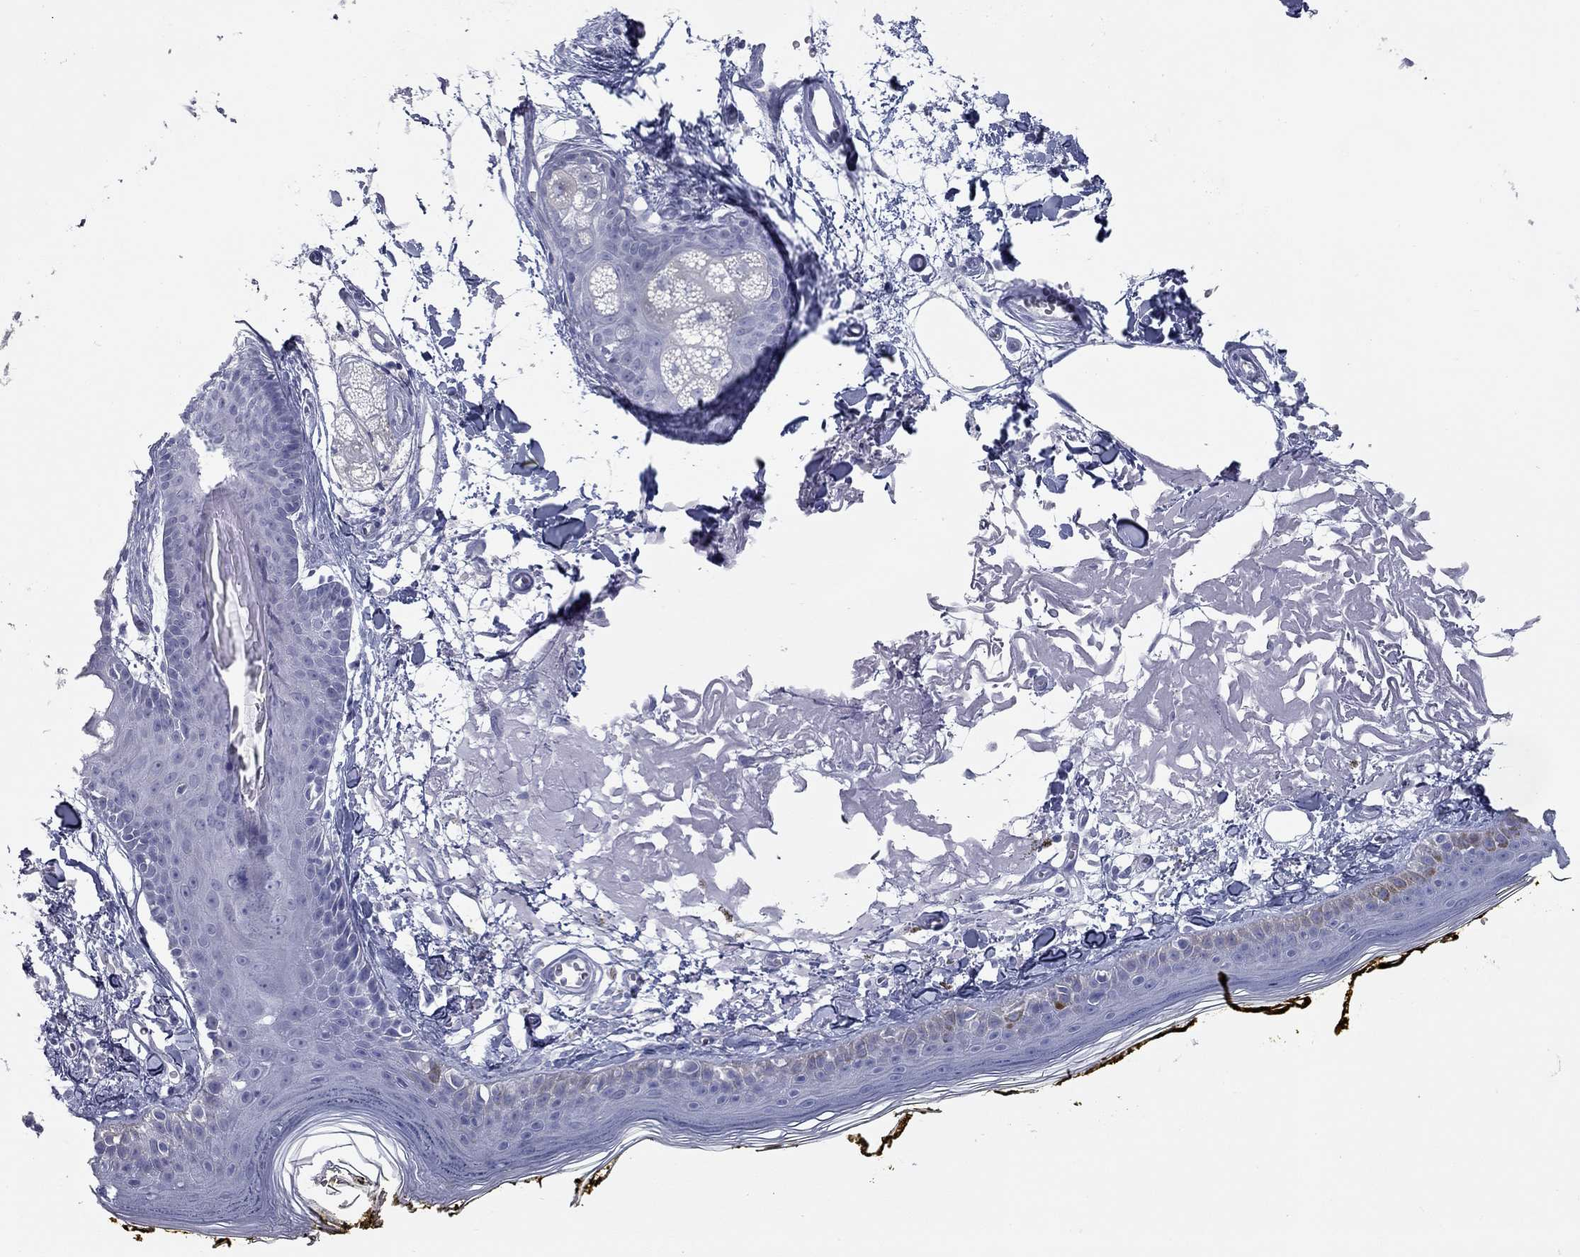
{"staining": {"intensity": "negative", "quantity": "none", "location": "none"}, "tissue": "skin", "cell_type": "Fibroblasts", "image_type": "normal", "snomed": [{"axis": "morphology", "description": "Normal tissue, NOS"}, {"axis": "topography", "description": "Skin"}], "caption": "An immunohistochemistry (IHC) histopathology image of unremarkable skin is shown. There is no staining in fibroblasts of skin. (Brightfield microscopy of DAB (3,3'-diaminobenzidine) immunohistochemistry (IHC) at high magnification).", "gene": "KIRREL2", "patient": {"sex": "male", "age": 76}}